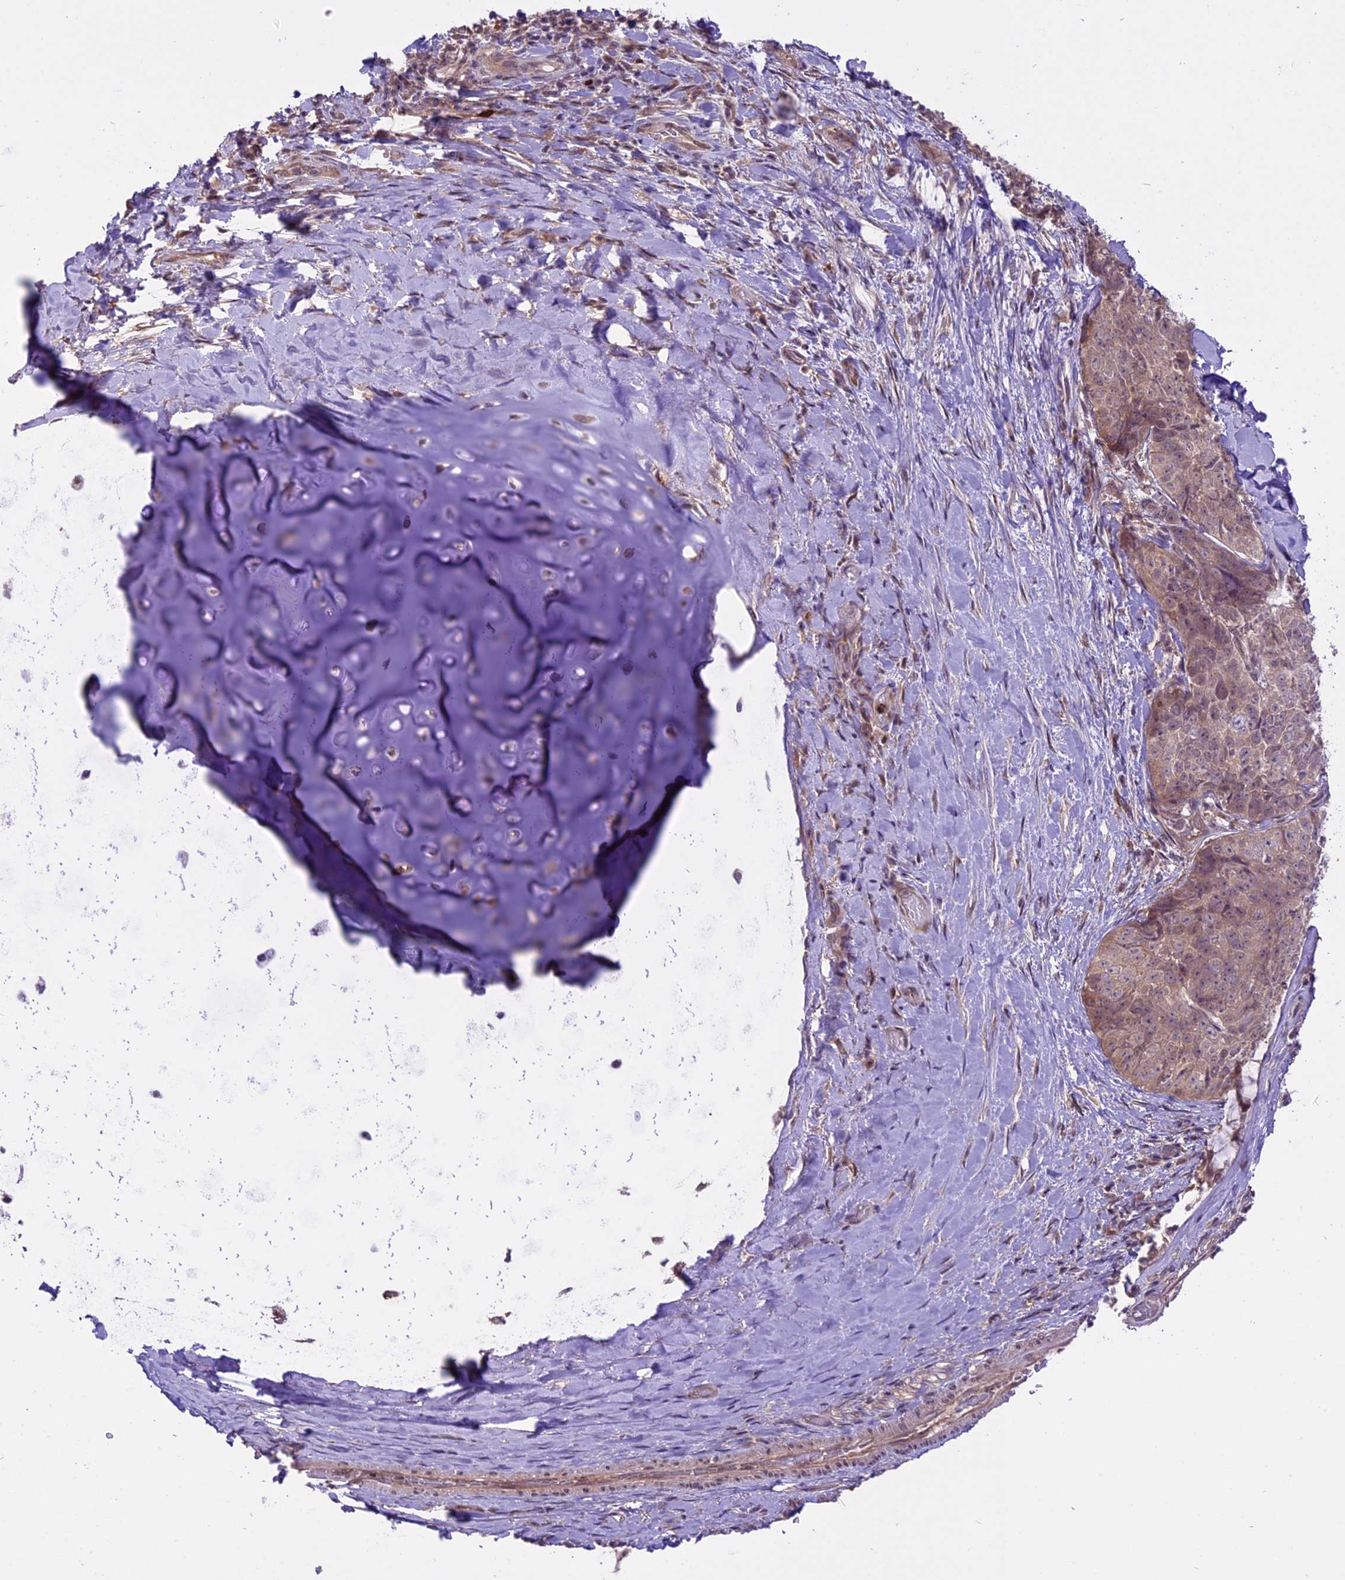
{"staining": {"intensity": "negative", "quantity": "none", "location": "none"}, "tissue": "adipose tissue", "cell_type": "Adipocytes", "image_type": "normal", "snomed": [{"axis": "morphology", "description": "Normal tissue, NOS"}, {"axis": "morphology", "description": "Squamous cell carcinoma, NOS"}, {"axis": "topography", "description": "Bronchus"}, {"axis": "topography", "description": "Lung"}], "caption": "DAB (3,3'-diaminobenzidine) immunohistochemical staining of benign adipose tissue shows no significant positivity in adipocytes.", "gene": "SPRED1", "patient": {"sex": "male", "age": 64}}